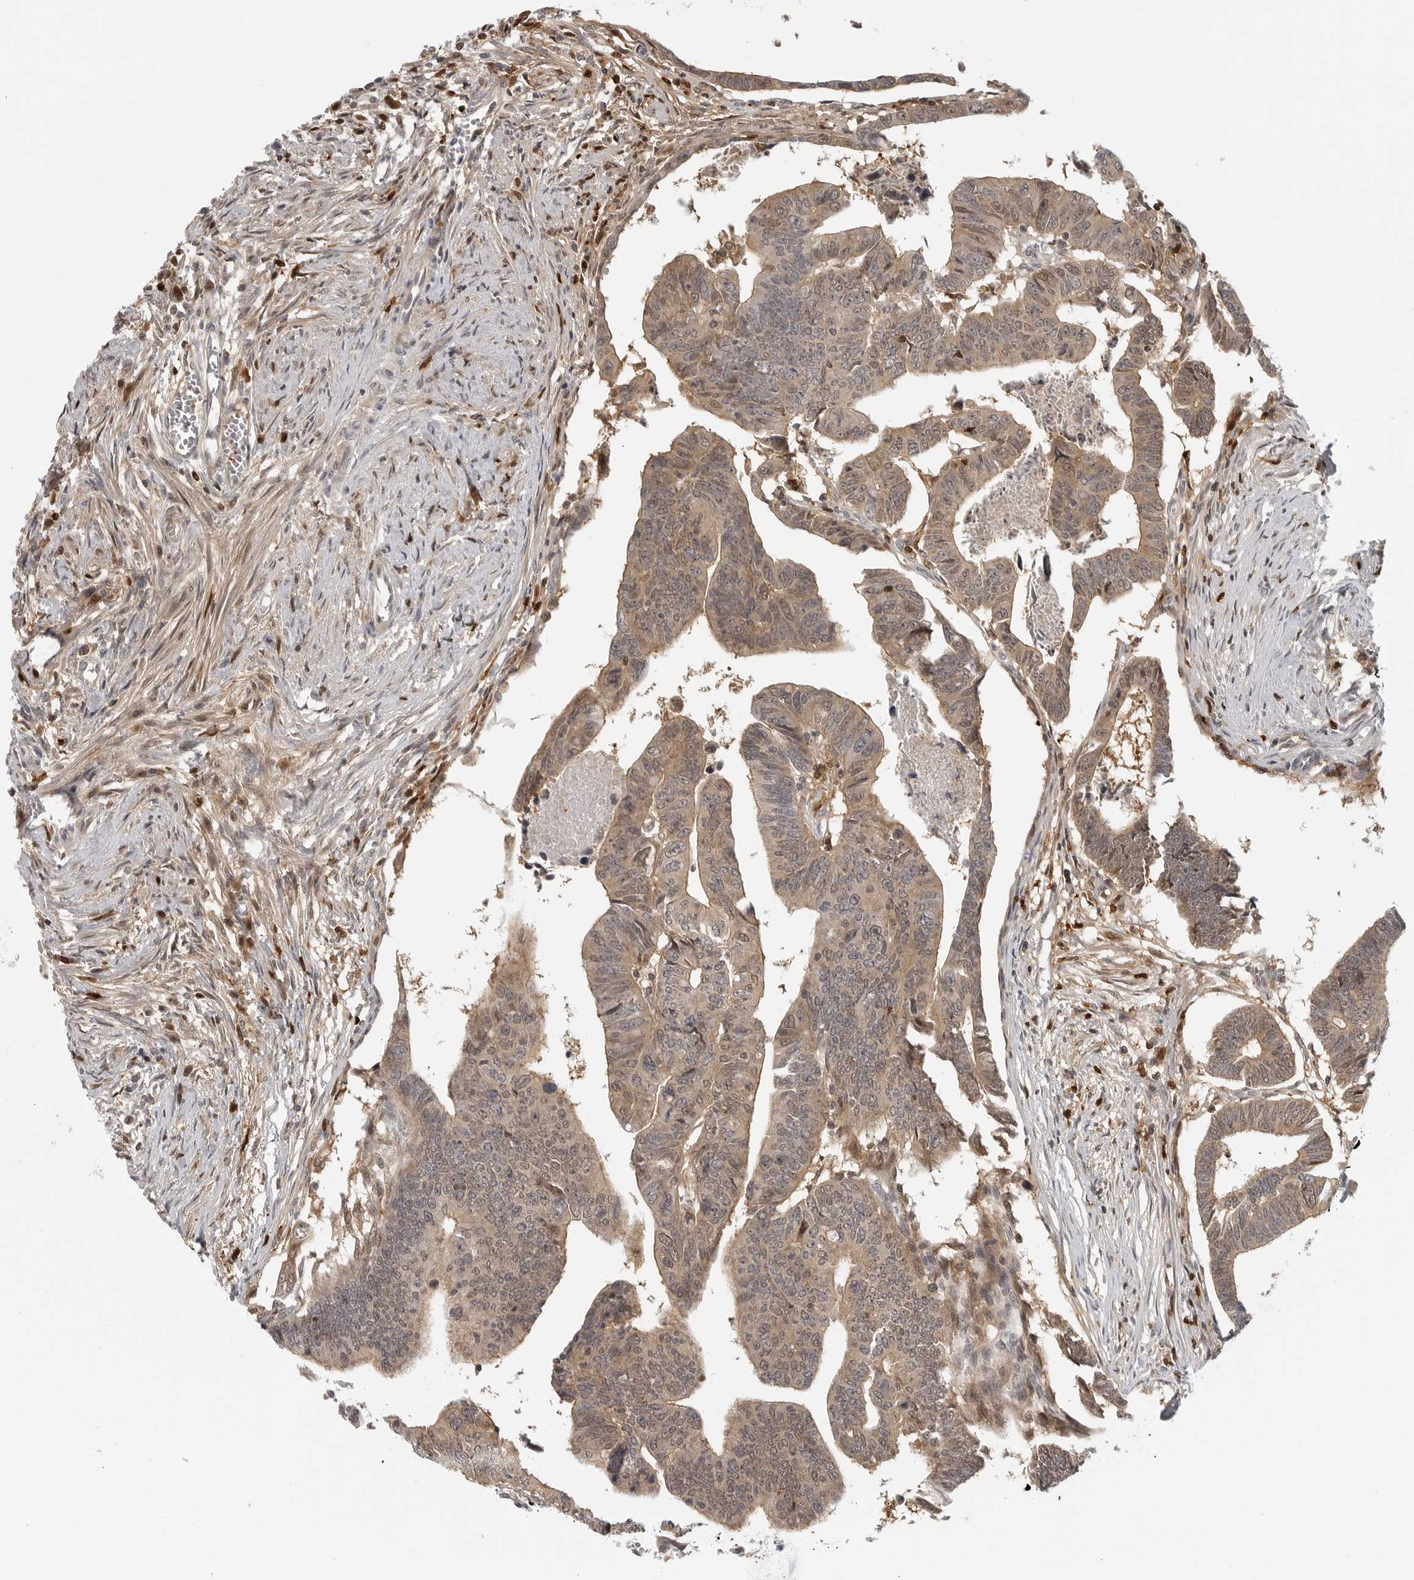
{"staining": {"intensity": "weak", "quantity": ">75%", "location": "cytoplasmic/membranous,nuclear"}, "tissue": "colorectal cancer", "cell_type": "Tumor cells", "image_type": "cancer", "snomed": [{"axis": "morphology", "description": "Adenocarcinoma, NOS"}, {"axis": "topography", "description": "Rectum"}], "caption": "Immunohistochemical staining of human adenocarcinoma (colorectal) demonstrates low levels of weak cytoplasmic/membranous and nuclear staining in about >75% of tumor cells. (IHC, brightfield microscopy, high magnification).", "gene": "CTIF", "patient": {"sex": "female", "age": 65}}